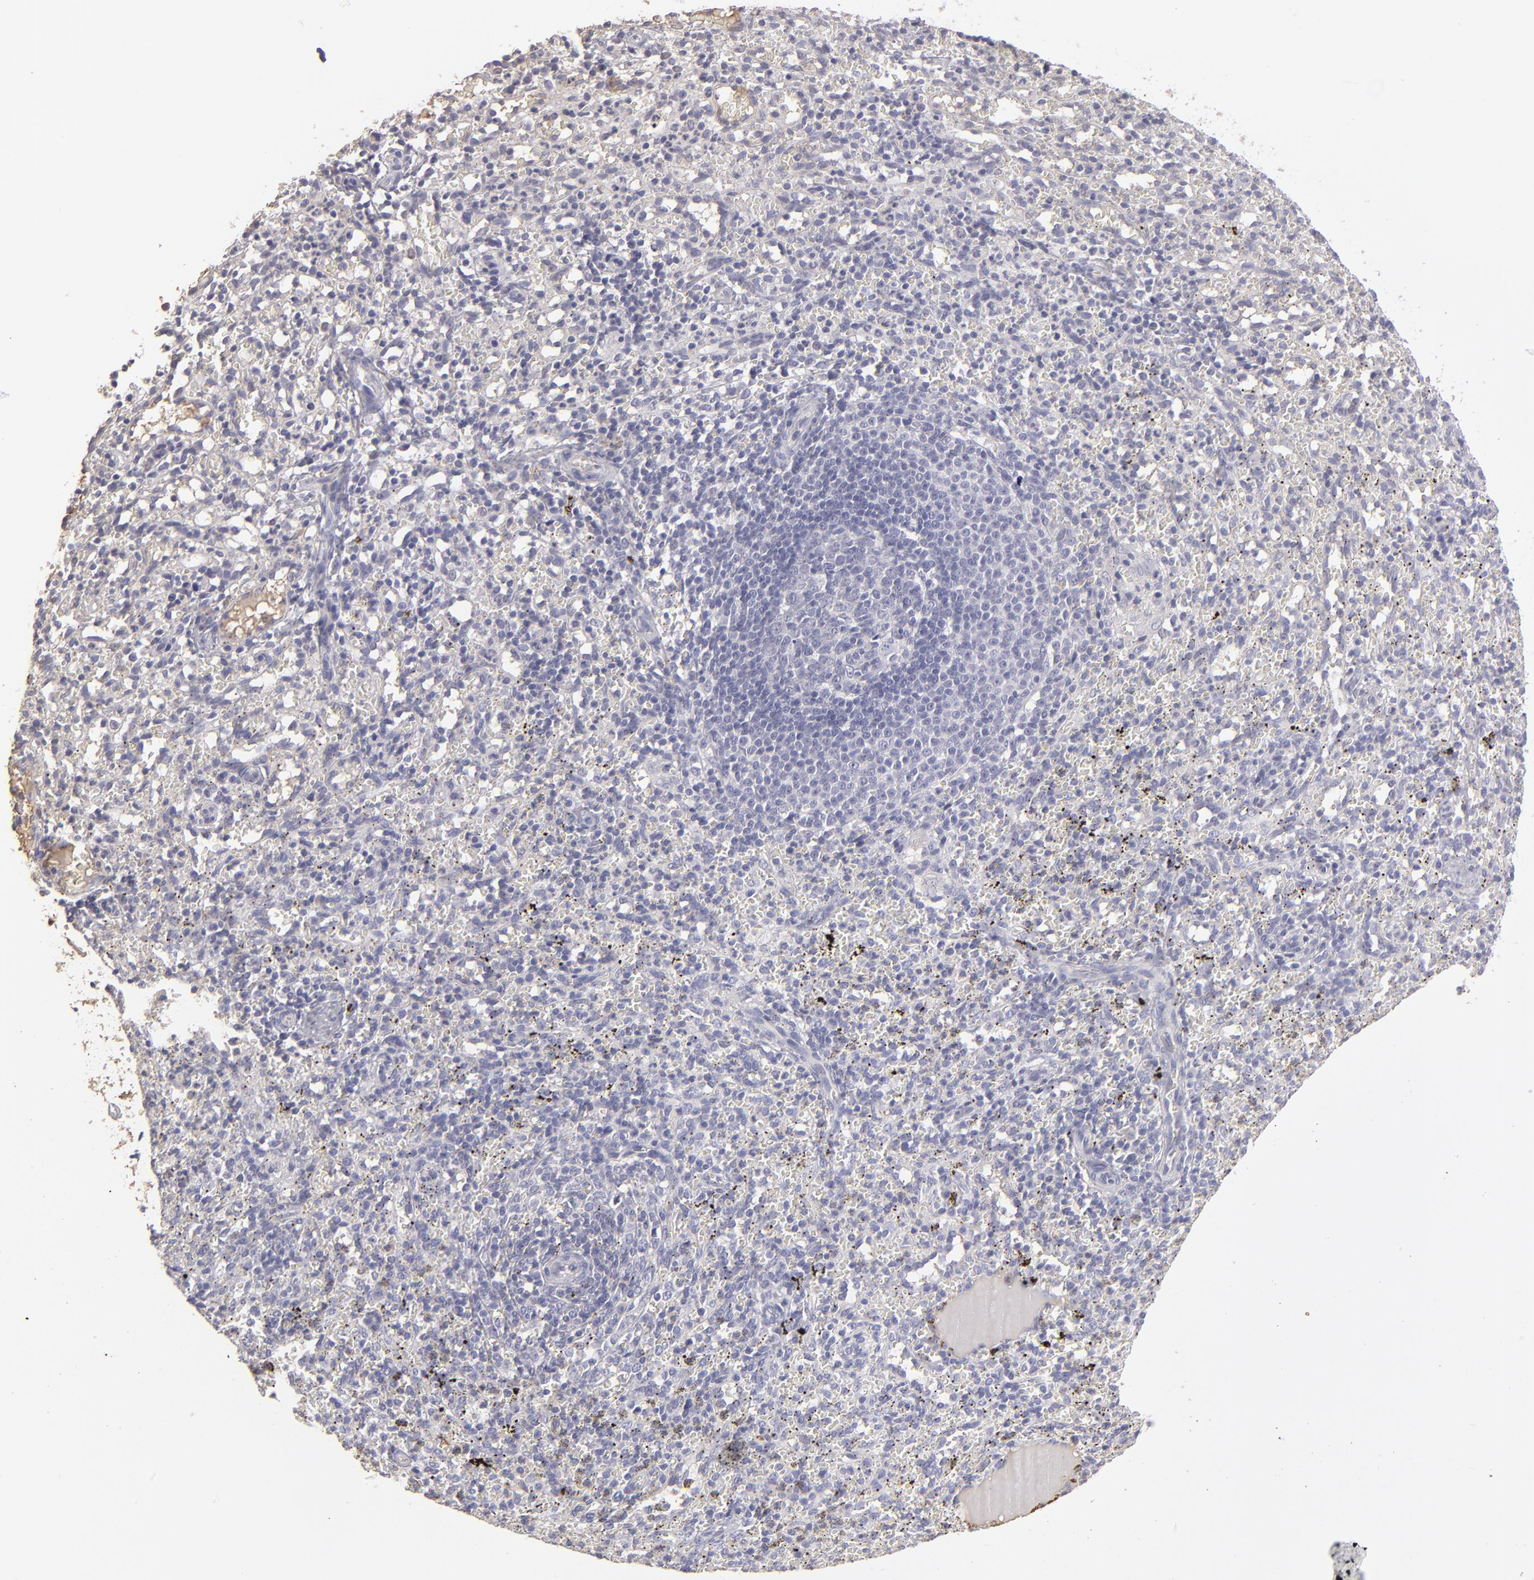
{"staining": {"intensity": "negative", "quantity": "none", "location": "none"}, "tissue": "spleen", "cell_type": "Cells in red pulp", "image_type": "normal", "snomed": [{"axis": "morphology", "description": "Normal tissue, NOS"}, {"axis": "topography", "description": "Spleen"}], "caption": "DAB (3,3'-diaminobenzidine) immunohistochemical staining of benign spleen demonstrates no significant positivity in cells in red pulp. (Brightfield microscopy of DAB (3,3'-diaminobenzidine) immunohistochemistry (IHC) at high magnification).", "gene": "ABCC4", "patient": {"sex": "female", "age": 10}}